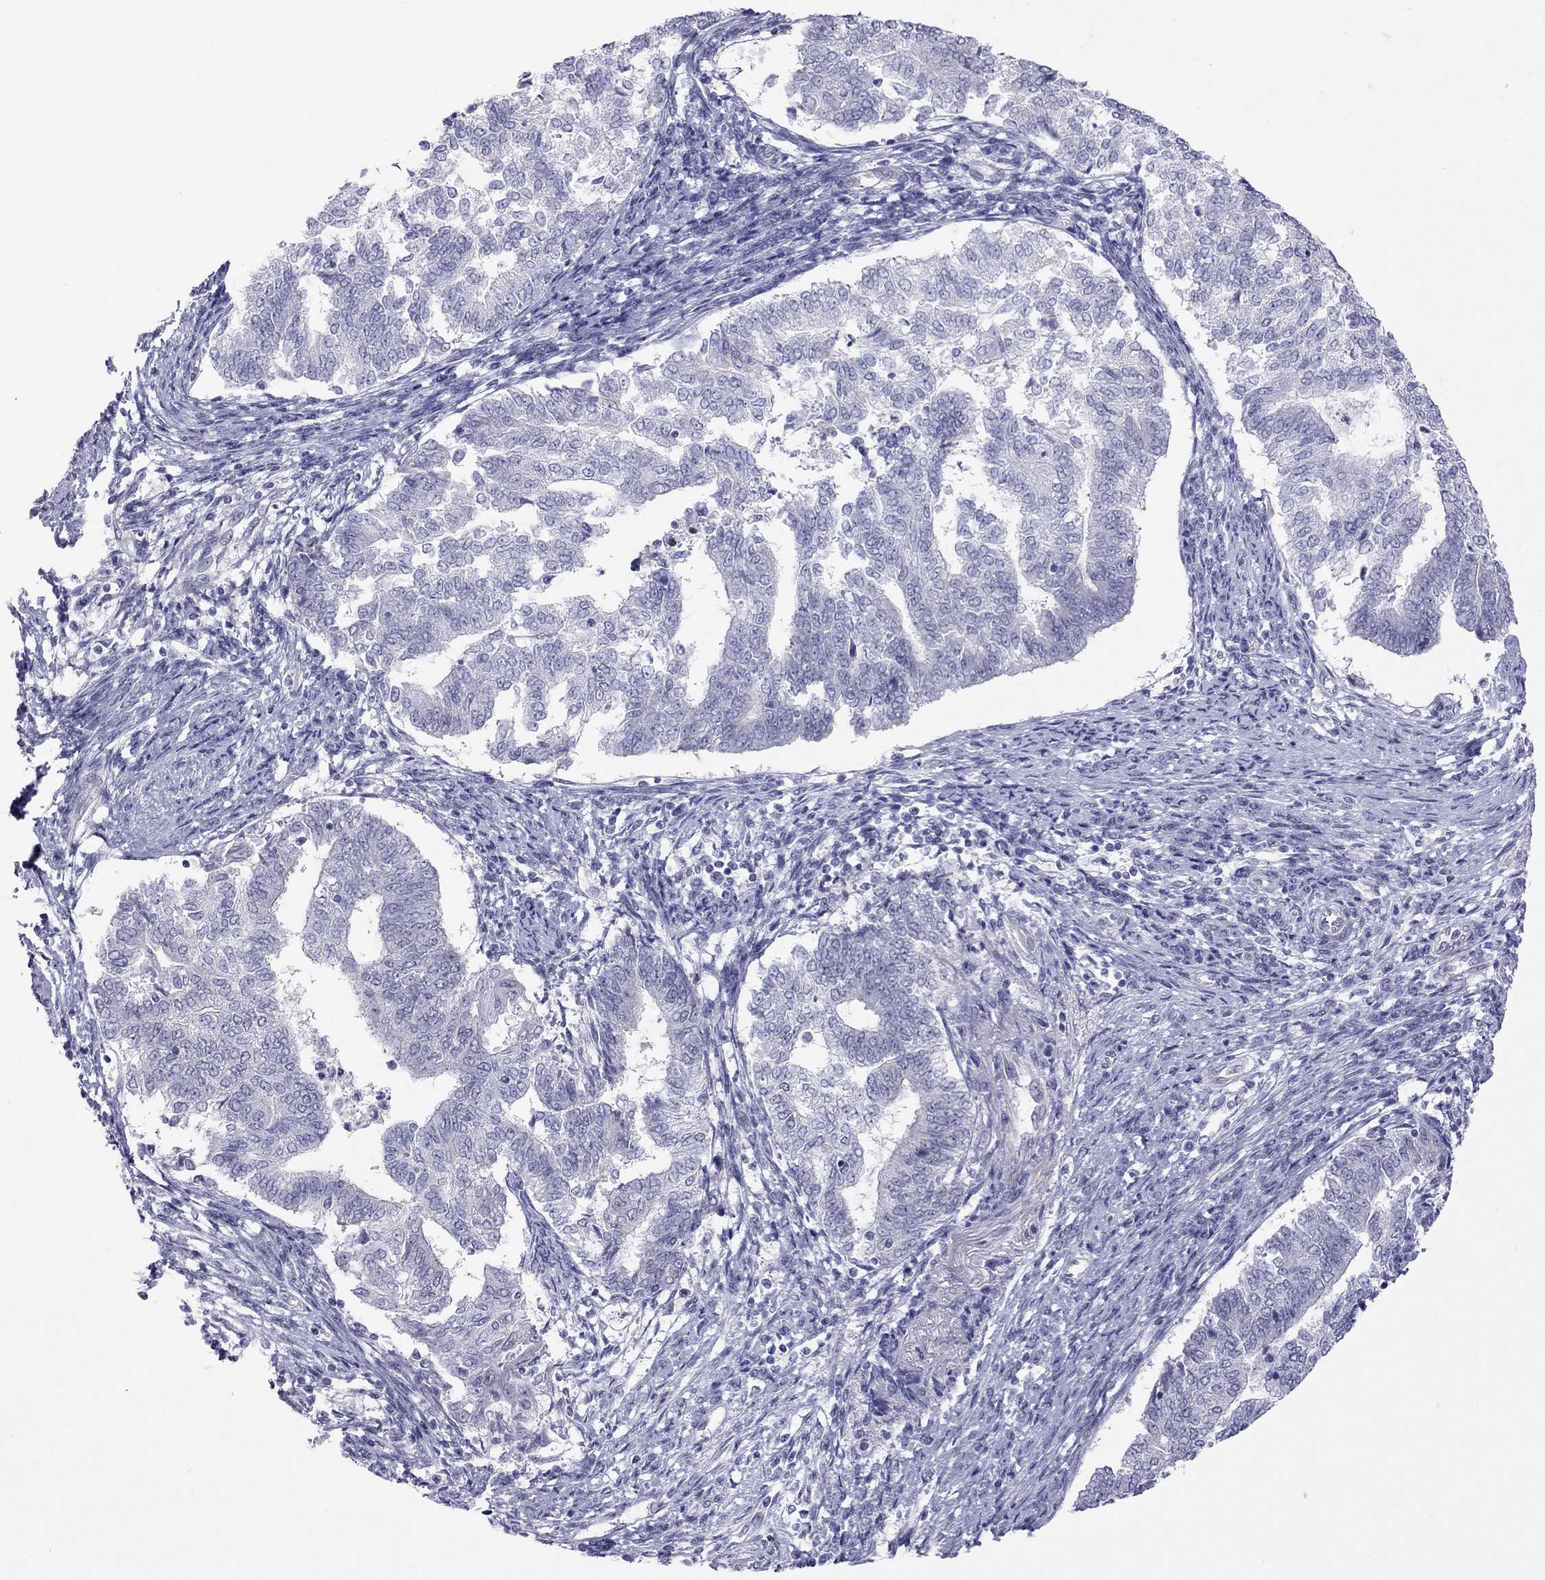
{"staining": {"intensity": "negative", "quantity": "none", "location": "none"}, "tissue": "endometrial cancer", "cell_type": "Tumor cells", "image_type": "cancer", "snomed": [{"axis": "morphology", "description": "Adenocarcinoma, NOS"}, {"axis": "topography", "description": "Endometrium"}], "caption": "There is no significant staining in tumor cells of endometrial cancer. (Brightfield microscopy of DAB immunohistochemistry (IHC) at high magnification).", "gene": "JHY", "patient": {"sex": "female", "age": 65}}